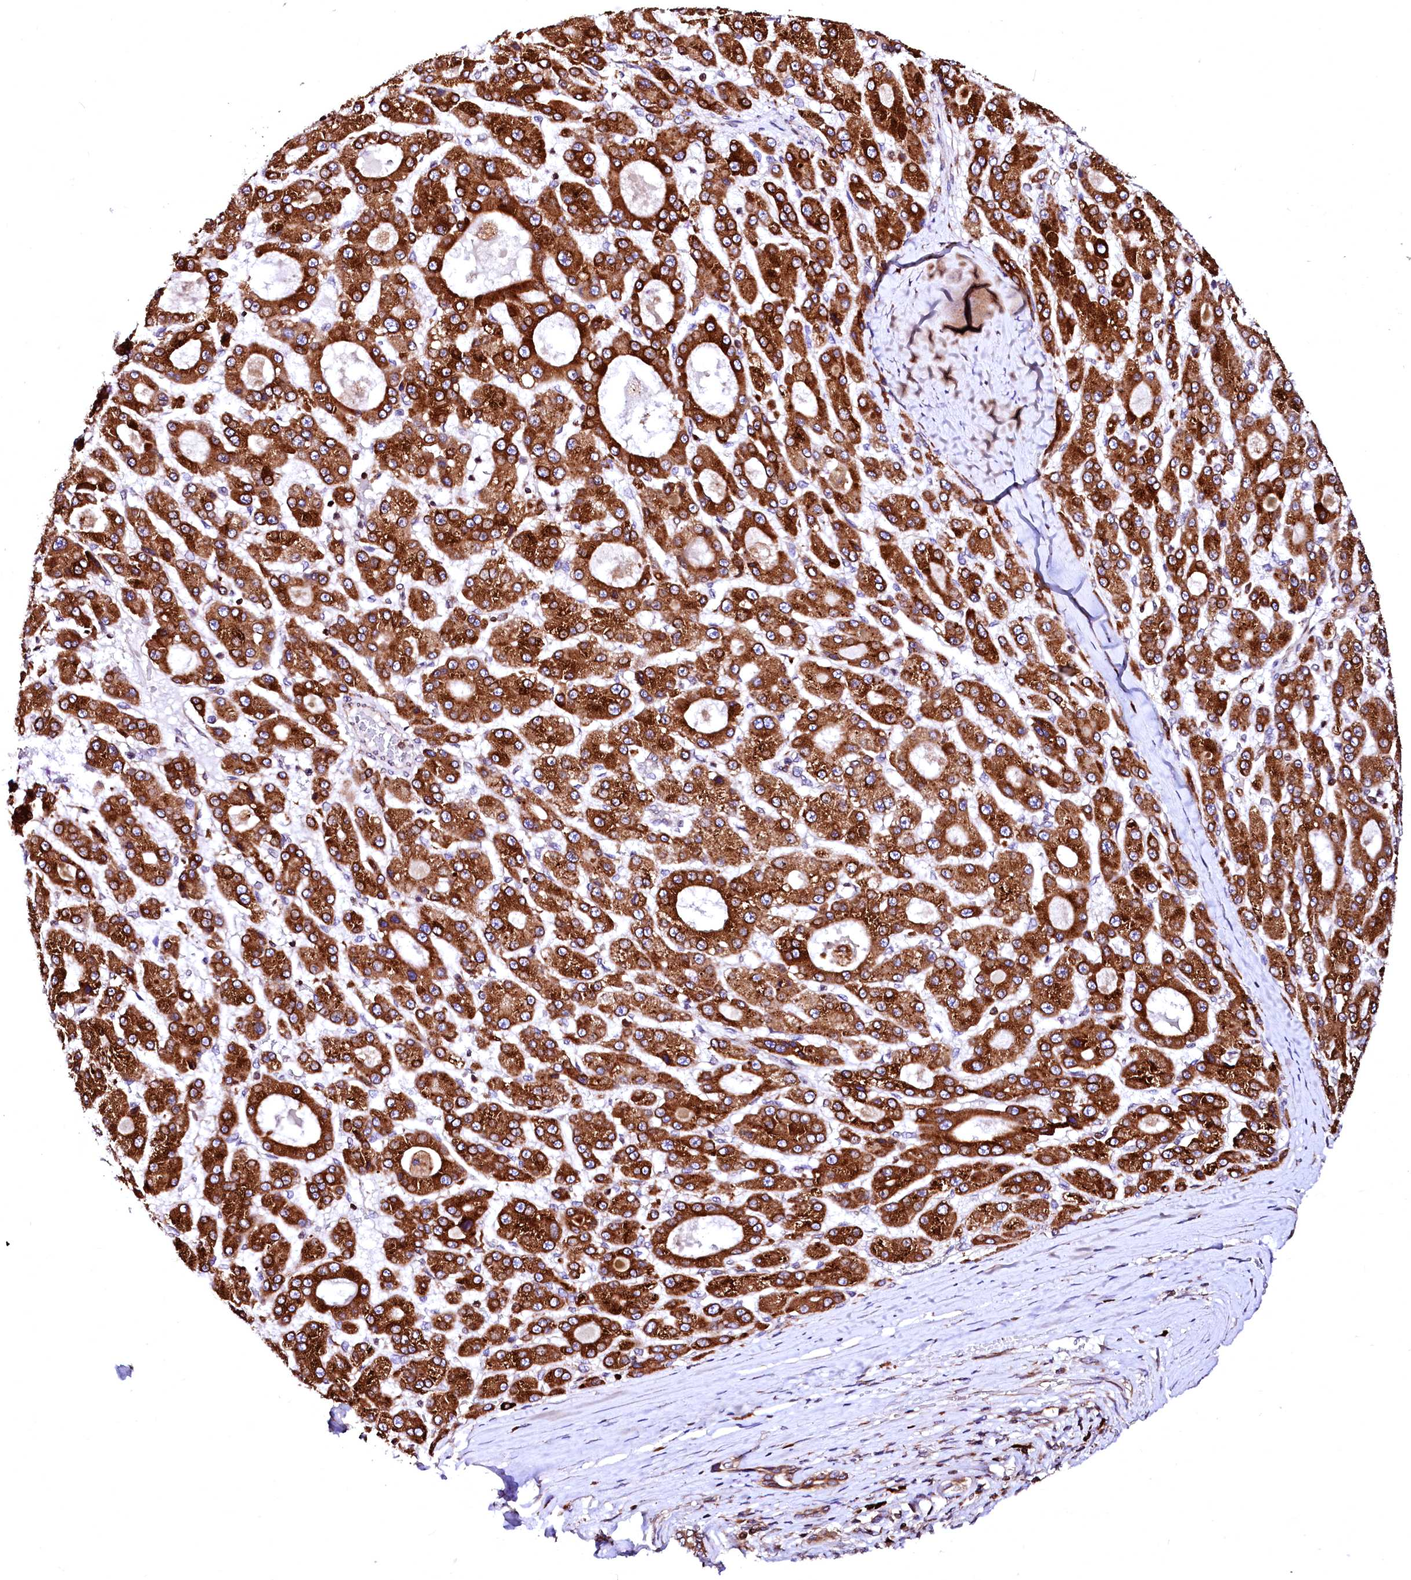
{"staining": {"intensity": "strong", "quantity": ">75%", "location": "cytoplasmic/membranous"}, "tissue": "liver cancer", "cell_type": "Tumor cells", "image_type": "cancer", "snomed": [{"axis": "morphology", "description": "Carcinoma, Hepatocellular, NOS"}, {"axis": "topography", "description": "Liver"}], "caption": "Protein staining demonstrates strong cytoplasmic/membranous staining in approximately >75% of tumor cells in hepatocellular carcinoma (liver). The staining was performed using DAB to visualize the protein expression in brown, while the nuclei were stained in blue with hematoxylin (Magnification: 20x).", "gene": "DERL1", "patient": {"sex": "male", "age": 70}}